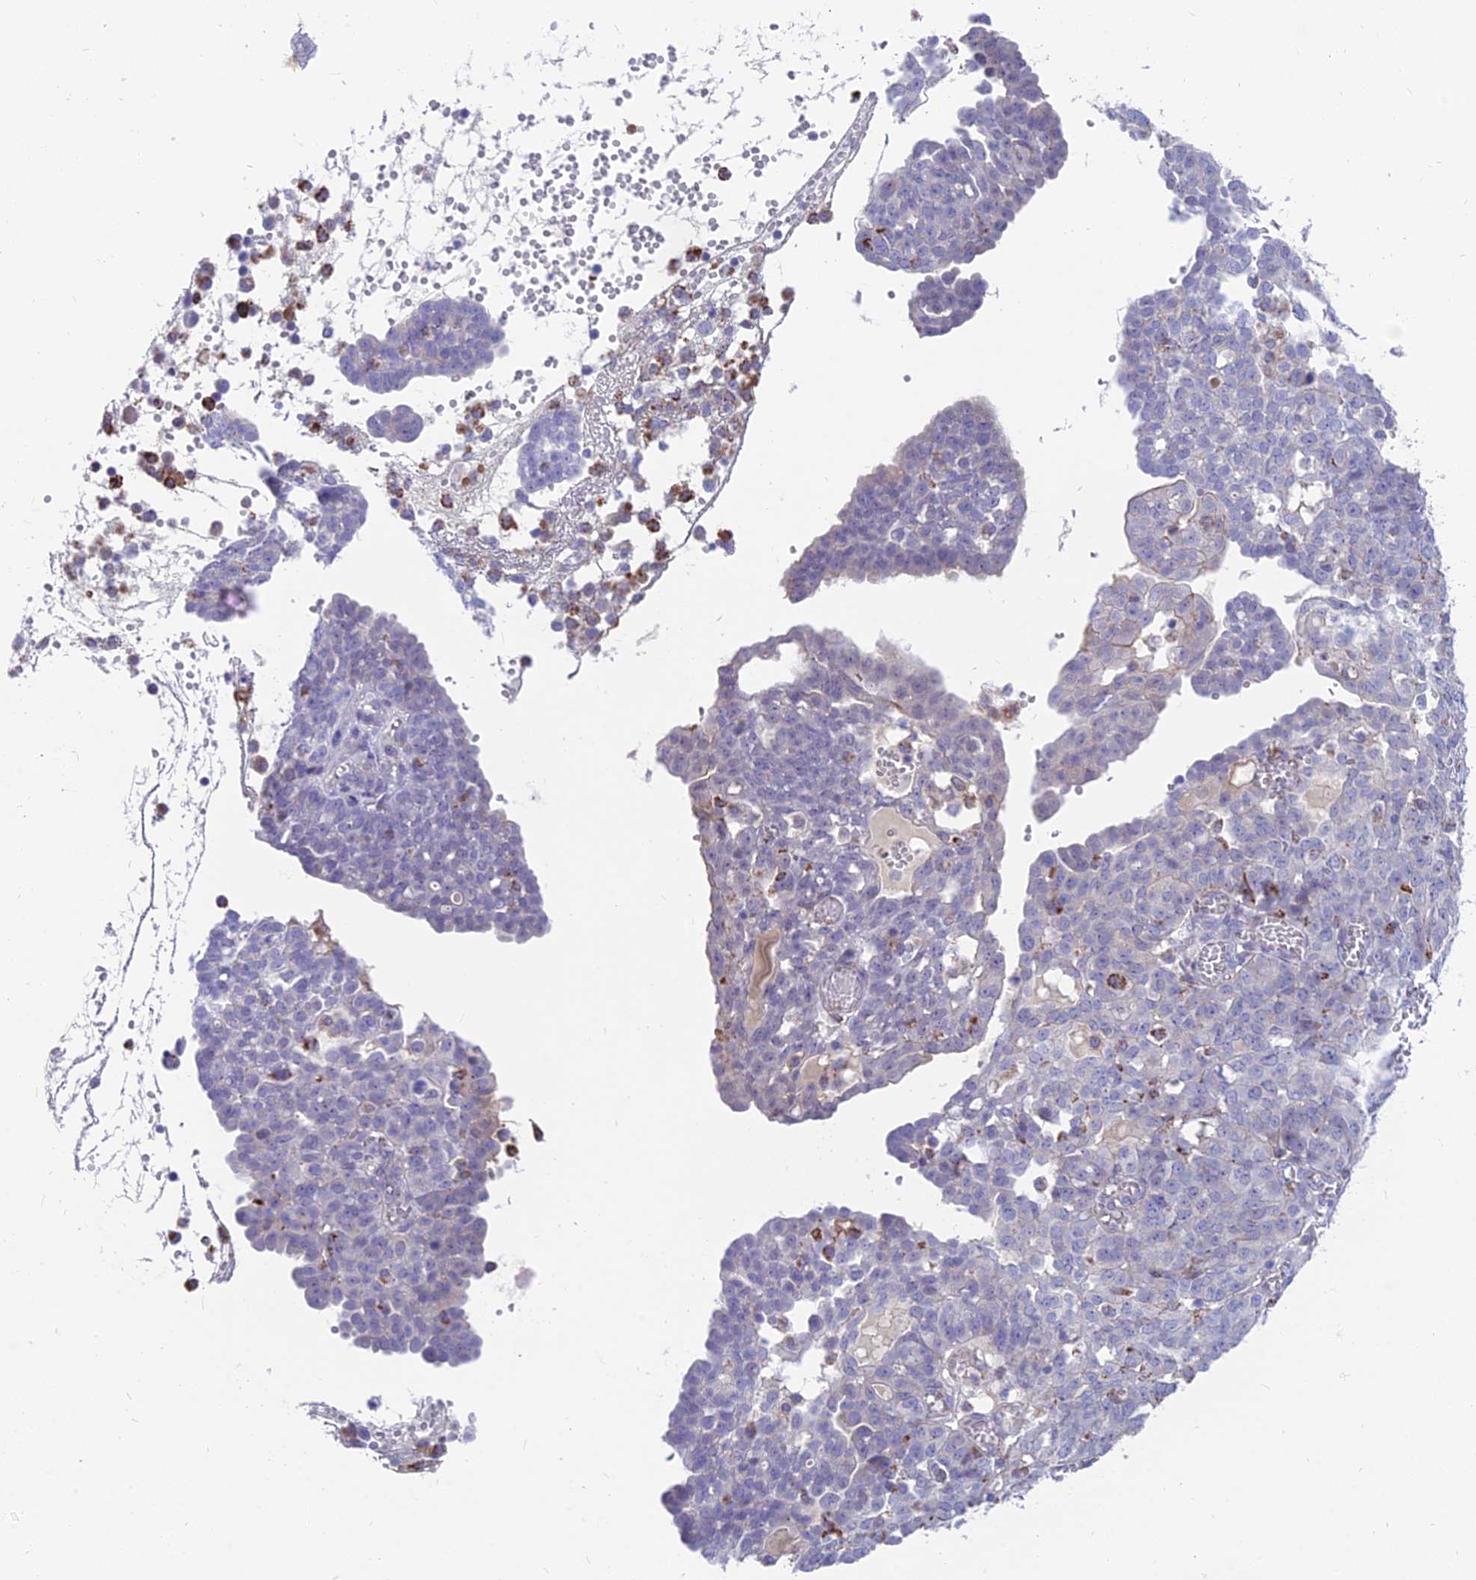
{"staining": {"intensity": "negative", "quantity": "none", "location": "none"}, "tissue": "ovarian cancer", "cell_type": "Tumor cells", "image_type": "cancer", "snomed": [{"axis": "morphology", "description": "Cystadenocarcinoma, serous, NOS"}, {"axis": "topography", "description": "Soft tissue"}, {"axis": "topography", "description": "Ovary"}], "caption": "Ovarian cancer stained for a protein using immunohistochemistry (IHC) demonstrates no positivity tumor cells.", "gene": "TIGD6", "patient": {"sex": "female", "age": 57}}